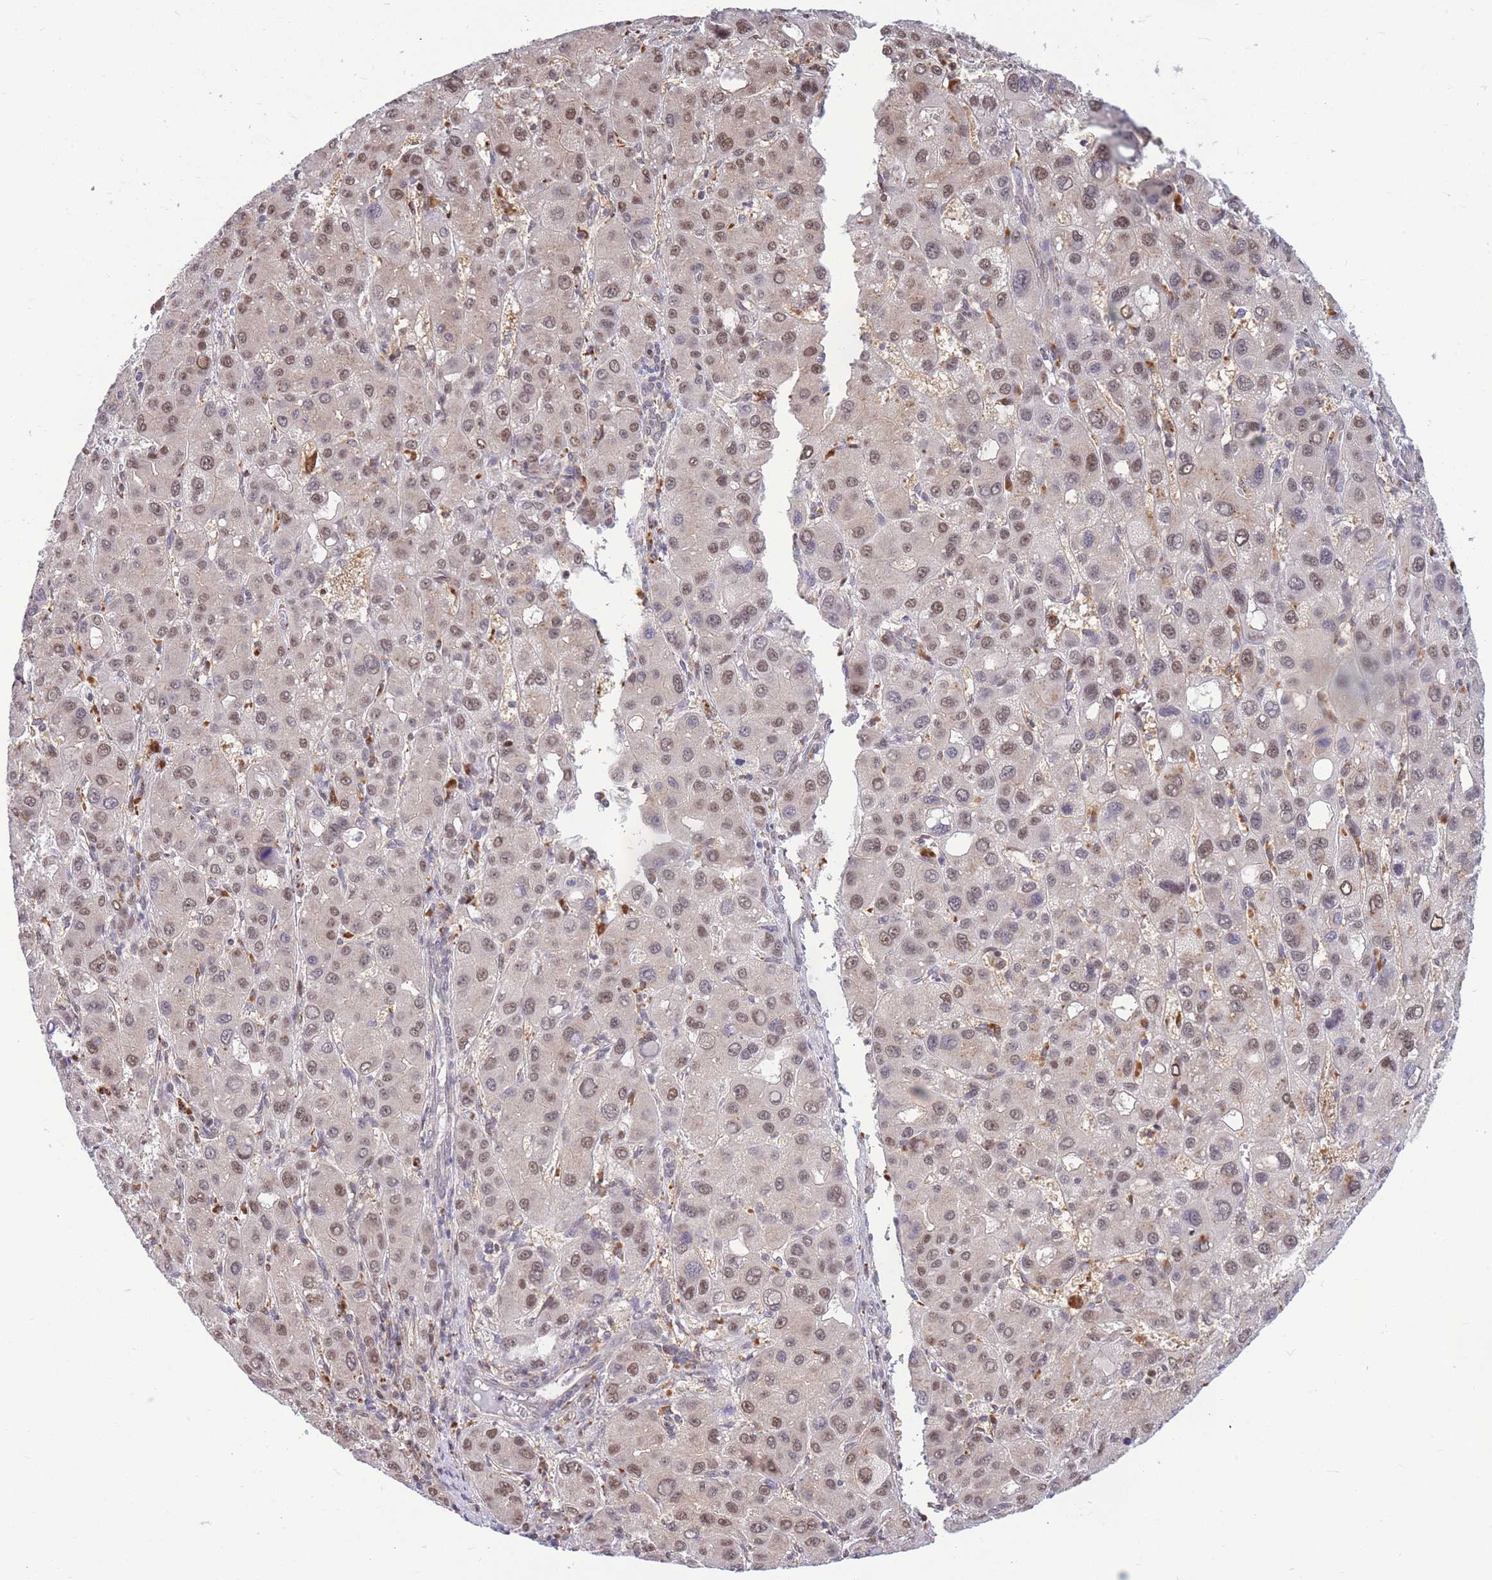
{"staining": {"intensity": "moderate", "quantity": "25%-75%", "location": "nuclear"}, "tissue": "liver cancer", "cell_type": "Tumor cells", "image_type": "cancer", "snomed": [{"axis": "morphology", "description": "Carcinoma, Hepatocellular, NOS"}, {"axis": "topography", "description": "Liver"}], "caption": "Human liver cancer (hepatocellular carcinoma) stained with a protein marker demonstrates moderate staining in tumor cells.", "gene": "CRACD", "patient": {"sex": "male", "age": 55}}